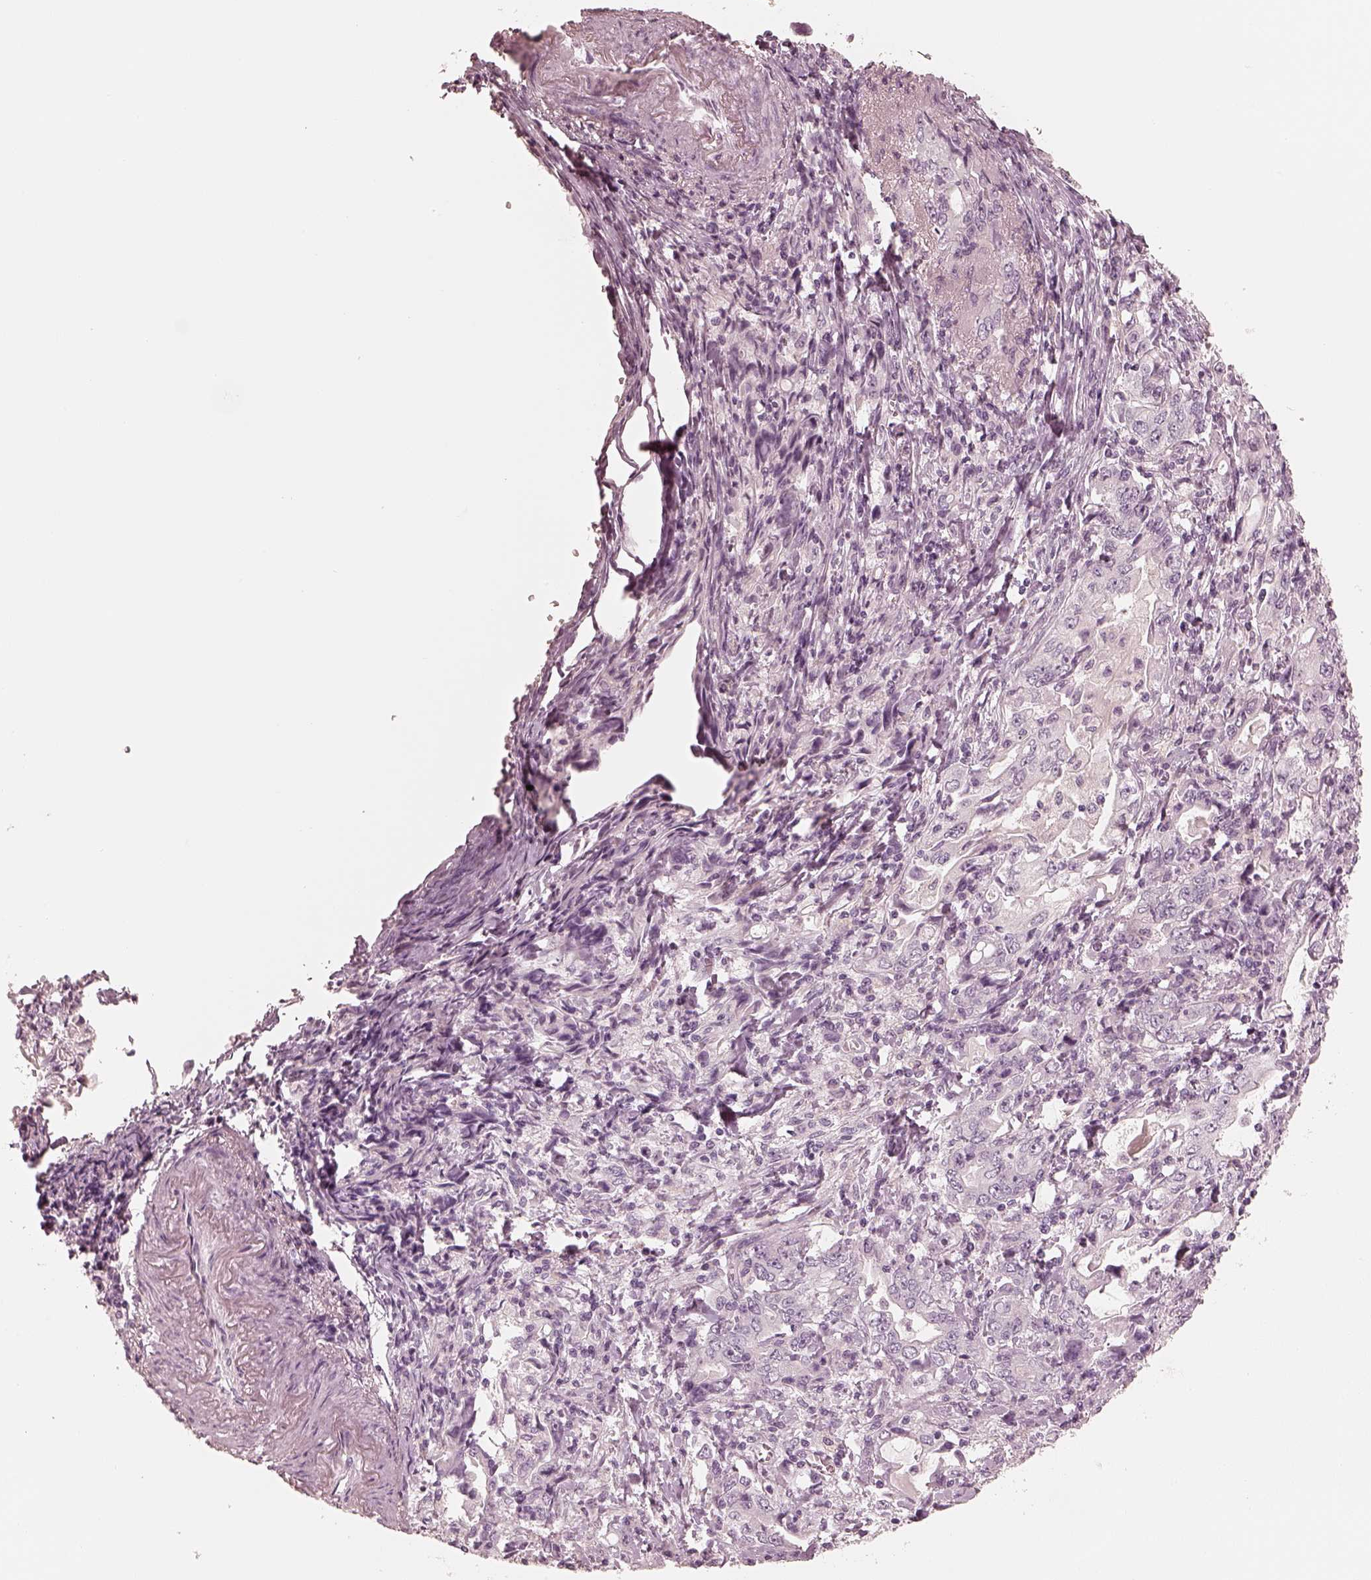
{"staining": {"intensity": "negative", "quantity": "none", "location": "none"}, "tissue": "stomach cancer", "cell_type": "Tumor cells", "image_type": "cancer", "snomed": [{"axis": "morphology", "description": "Adenocarcinoma, NOS"}, {"axis": "topography", "description": "Stomach, lower"}], "caption": "An image of adenocarcinoma (stomach) stained for a protein shows no brown staining in tumor cells. (DAB (3,3'-diaminobenzidine) immunohistochemistry visualized using brightfield microscopy, high magnification).", "gene": "CALR3", "patient": {"sex": "female", "age": 72}}